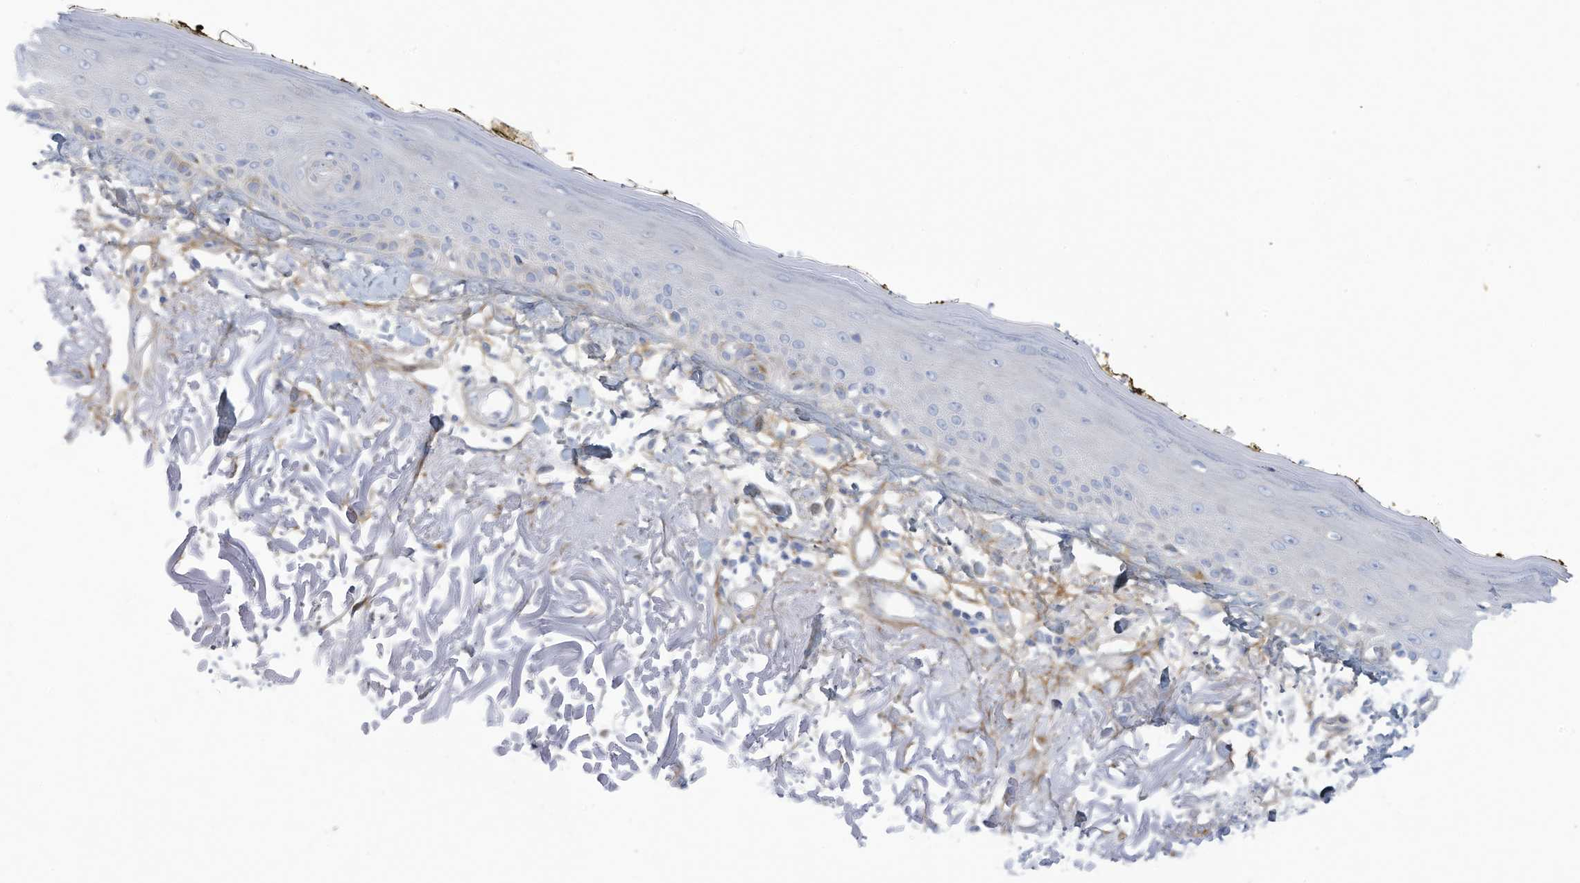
{"staining": {"intensity": "moderate", "quantity": "25%-75%", "location": "cytoplasmic/membranous"}, "tissue": "skin", "cell_type": "Fibroblasts", "image_type": "normal", "snomed": [{"axis": "morphology", "description": "Normal tissue, NOS"}, {"axis": "topography", "description": "Skin"}, {"axis": "topography", "description": "Skeletal muscle"}], "caption": "Immunohistochemical staining of normal human skin exhibits medium levels of moderate cytoplasmic/membranous expression in about 25%-75% of fibroblasts. The staining was performed using DAB (3,3'-diaminobenzidine) to visualize the protein expression in brown, while the nuclei were stained in blue with hematoxylin (Magnification: 20x).", "gene": "TRMT2B", "patient": {"sex": "male", "age": 83}}